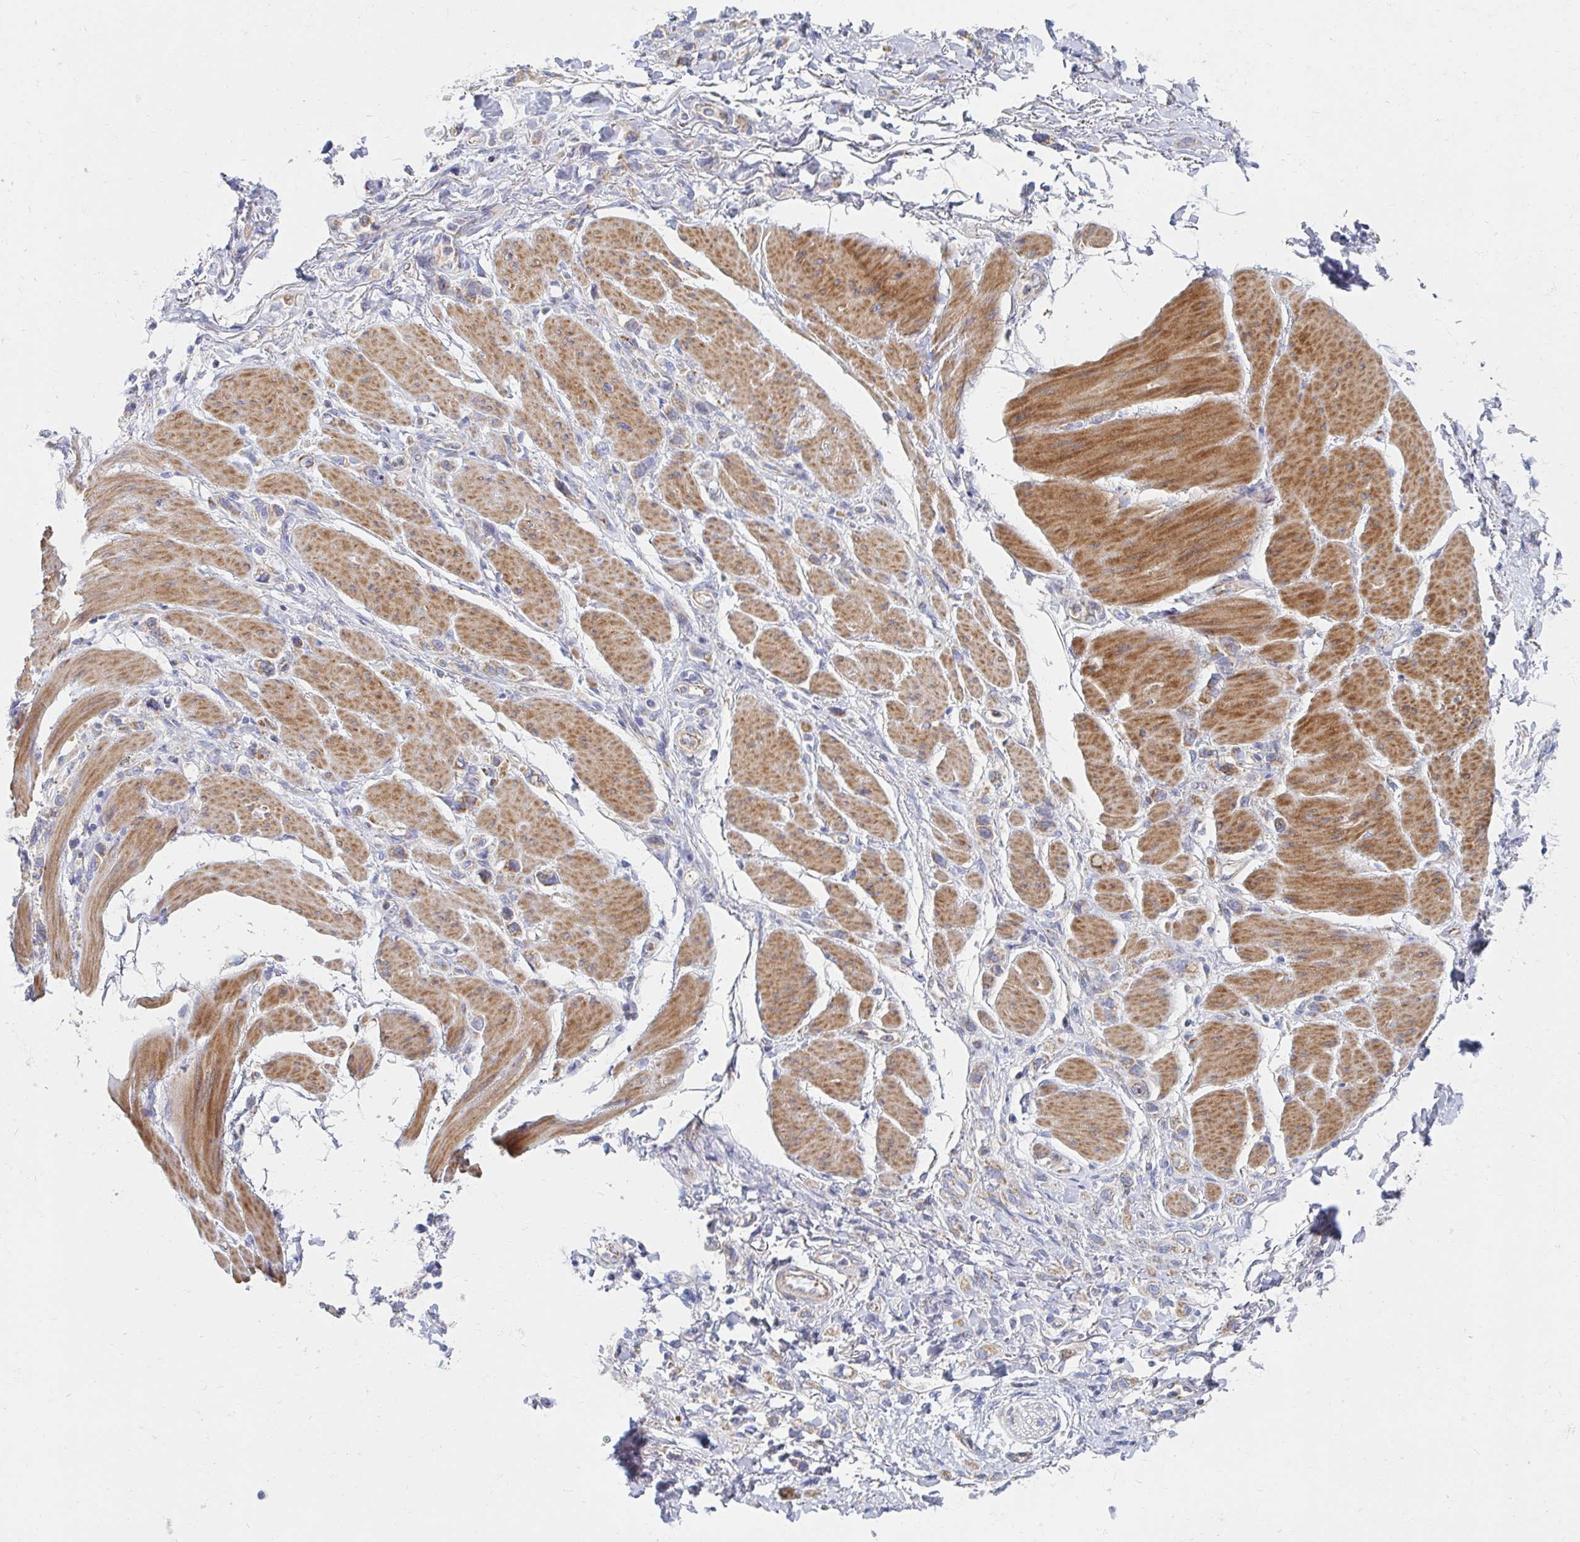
{"staining": {"intensity": "negative", "quantity": "none", "location": "none"}, "tissue": "stomach cancer", "cell_type": "Tumor cells", "image_type": "cancer", "snomed": [{"axis": "morphology", "description": "Adenocarcinoma, NOS"}, {"axis": "topography", "description": "Stomach"}], "caption": "Protein analysis of adenocarcinoma (stomach) shows no significant staining in tumor cells.", "gene": "MAVS", "patient": {"sex": "female", "age": 65}}